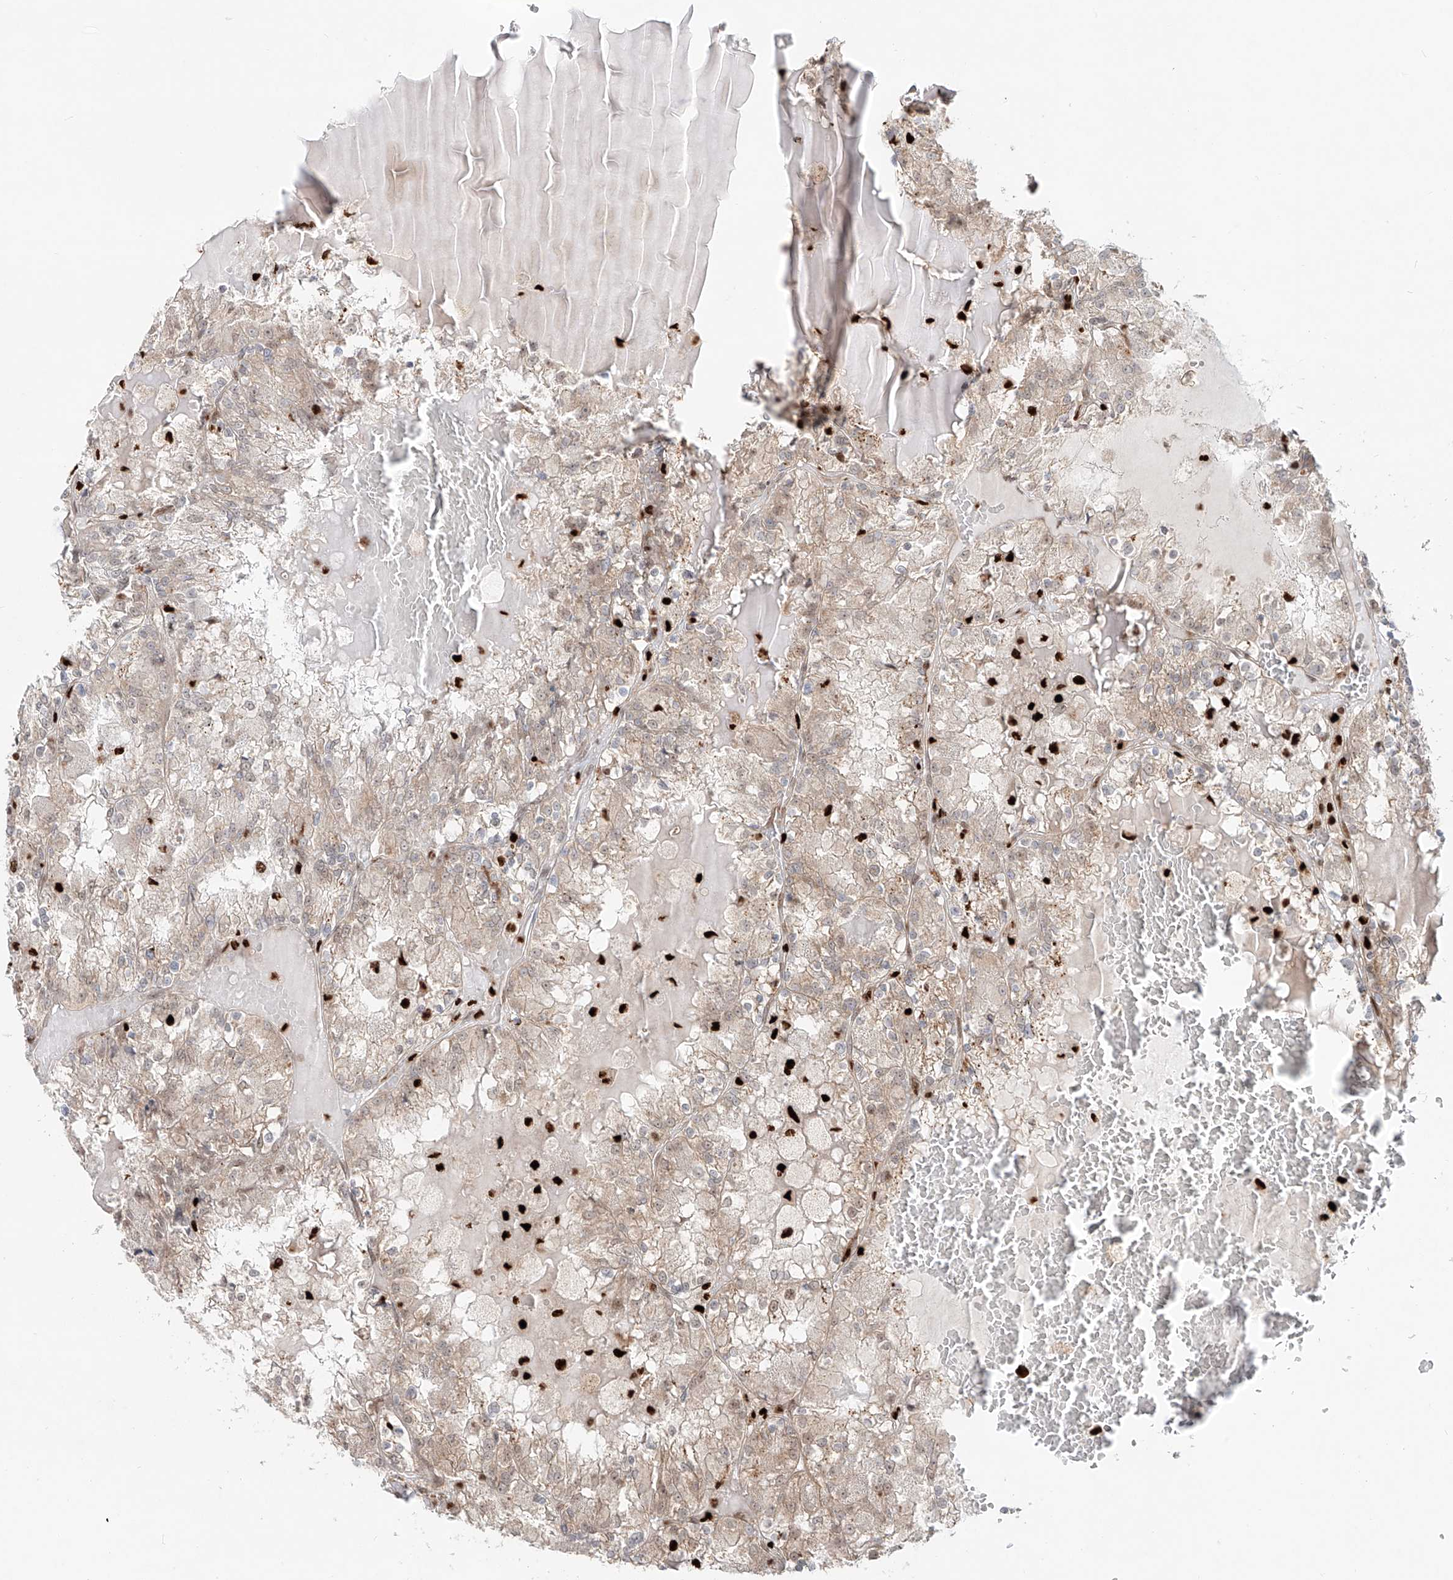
{"staining": {"intensity": "weak", "quantity": "<25%", "location": "cytoplasmic/membranous,nuclear"}, "tissue": "renal cancer", "cell_type": "Tumor cells", "image_type": "cancer", "snomed": [{"axis": "morphology", "description": "Adenocarcinoma, NOS"}, {"axis": "topography", "description": "Kidney"}], "caption": "Renal cancer (adenocarcinoma) was stained to show a protein in brown. There is no significant staining in tumor cells. The staining was performed using DAB to visualize the protein expression in brown, while the nuclei were stained in blue with hematoxylin (Magnification: 20x).", "gene": "DZIP1L", "patient": {"sex": "female", "age": 56}}